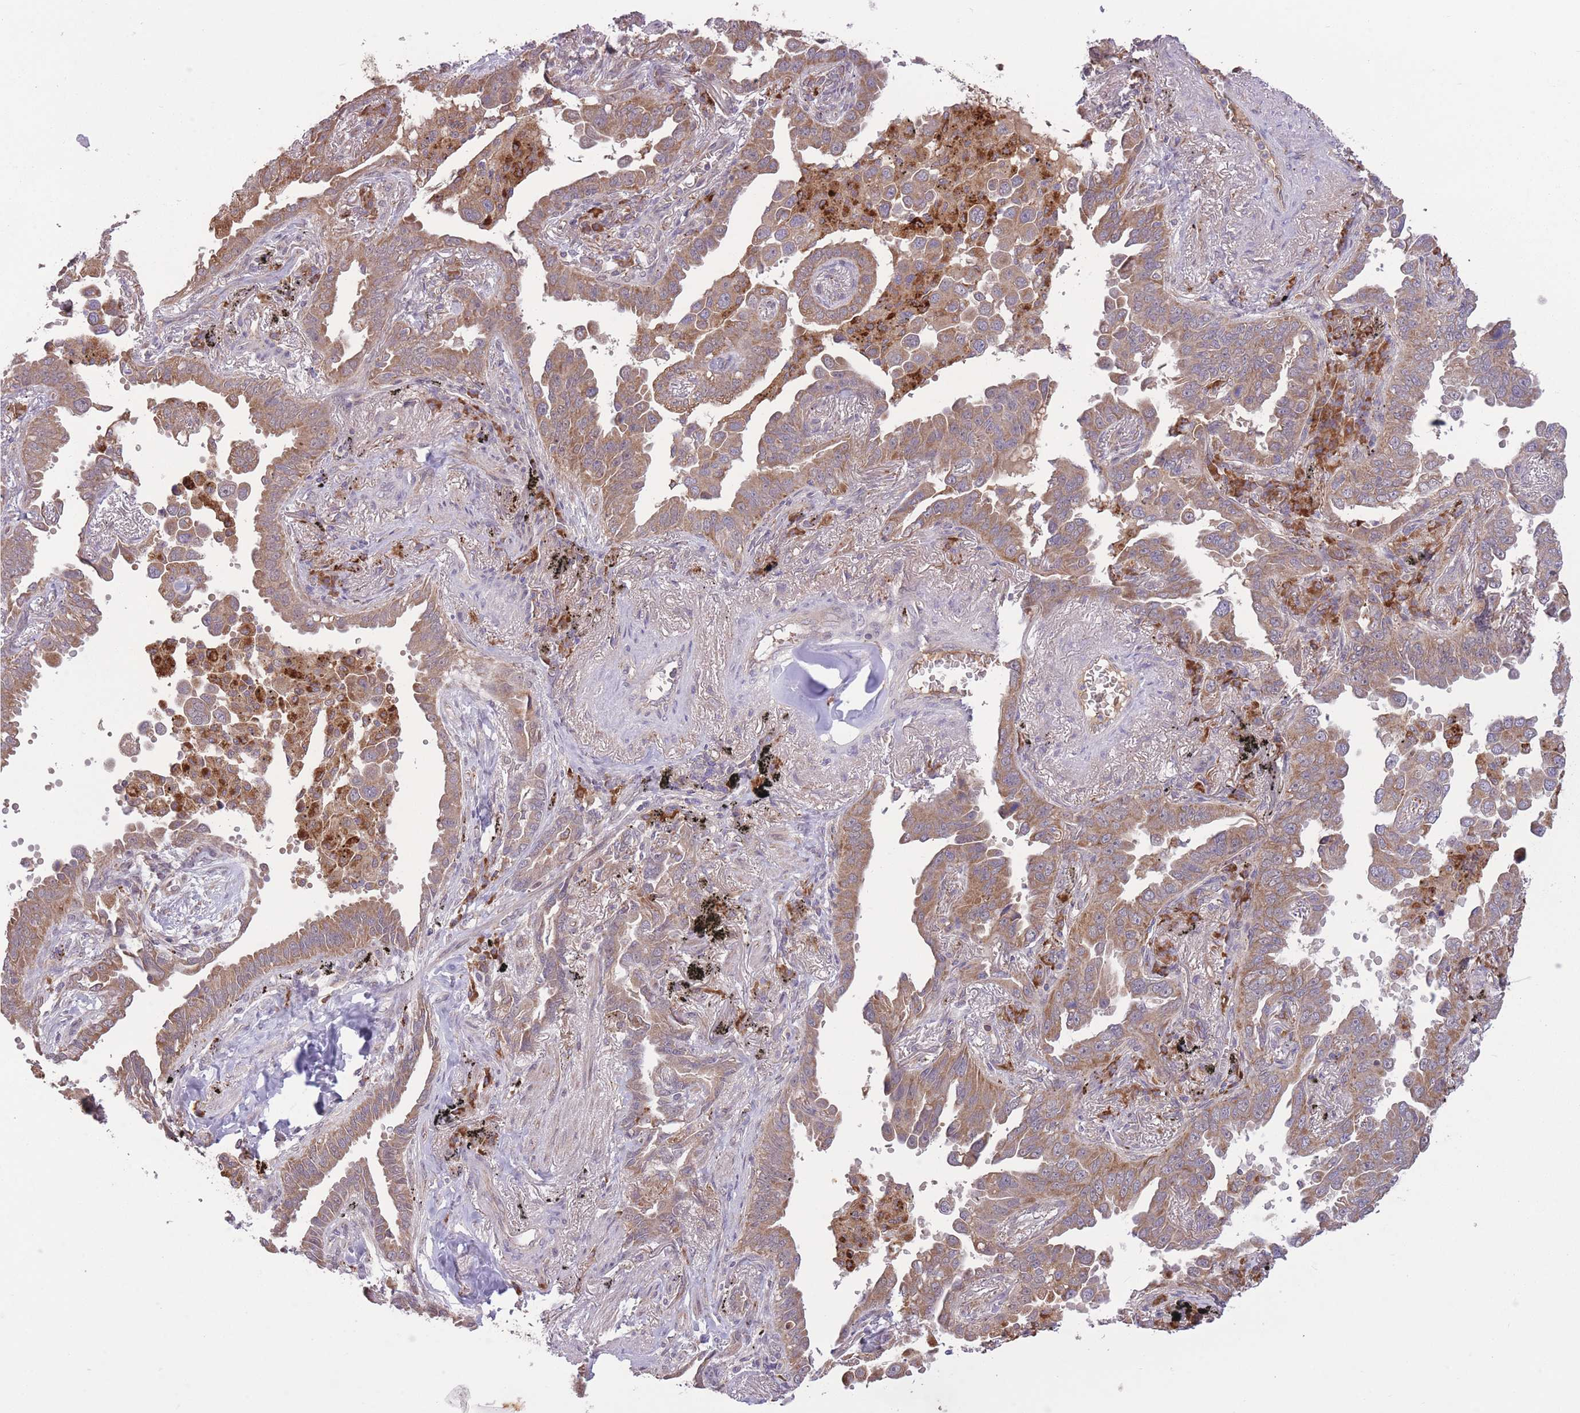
{"staining": {"intensity": "moderate", "quantity": ">75%", "location": "cytoplasmic/membranous"}, "tissue": "lung cancer", "cell_type": "Tumor cells", "image_type": "cancer", "snomed": [{"axis": "morphology", "description": "Adenocarcinoma, NOS"}, {"axis": "topography", "description": "Lung"}], "caption": "About >75% of tumor cells in human adenocarcinoma (lung) demonstrate moderate cytoplasmic/membranous protein positivity as visualized by brown immunohistochemical staining.", "gene": "POLR3F", "patient": {"sex": "male", "age": 67}}